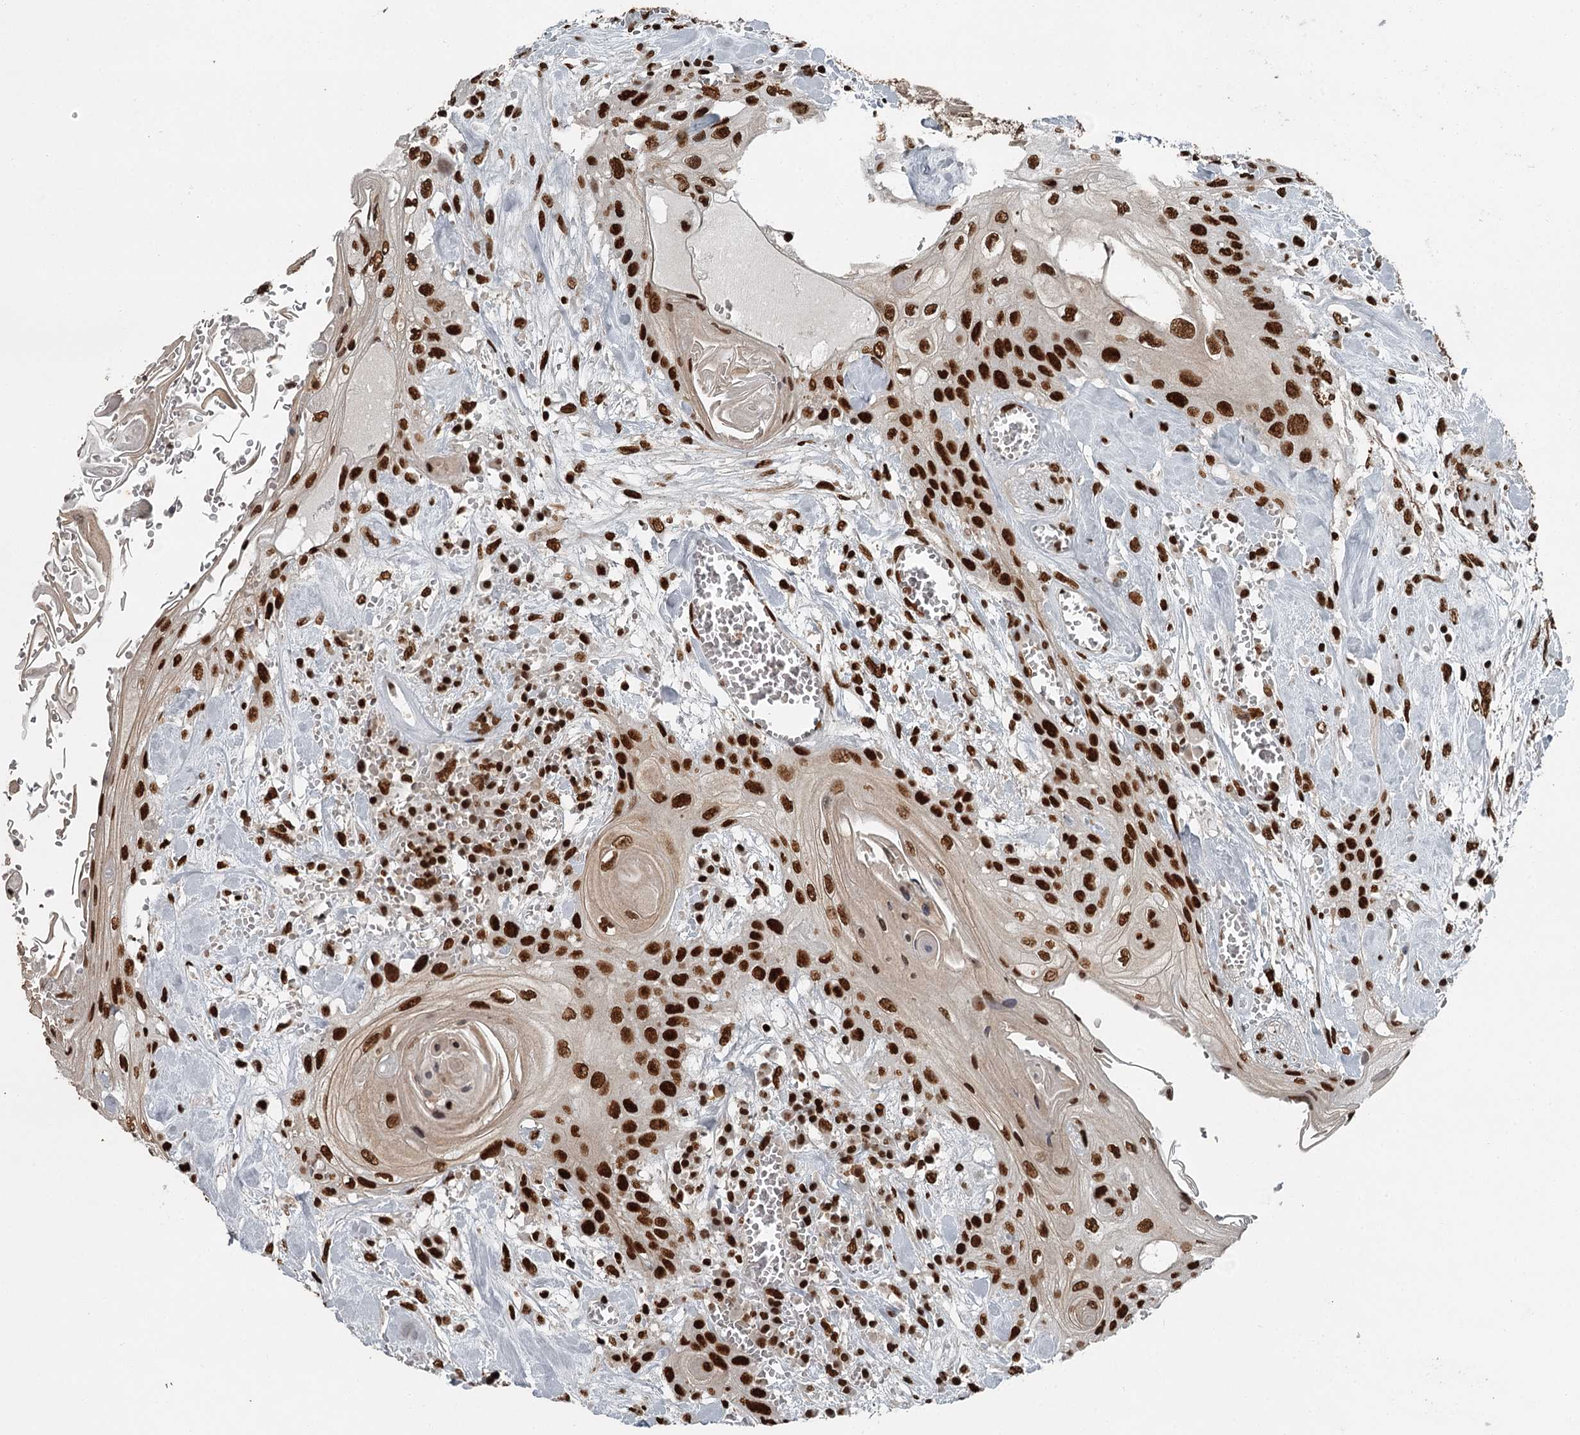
{"staining": {"intensity": "strong", "quantity": ">75%", "location": "nuclear"}, "tissue": "head and neck cancer", "cell_type": "Tumor cells", "image_type": "cancer", "snomed": [{"axis": "morphology", "description": "Squamous cell carcinoma, NOS"}, {"axis": "topography", "description": "Head-Neck"}], "caption": "Head and neck squamous cell carcinoma stained with DAB immunohistochemistry reveals high levels of strong nuclear positivity in about >75% of tumor cells.", "gene": "RBBP7", "patient": {"sex": "female", "age": 43}}